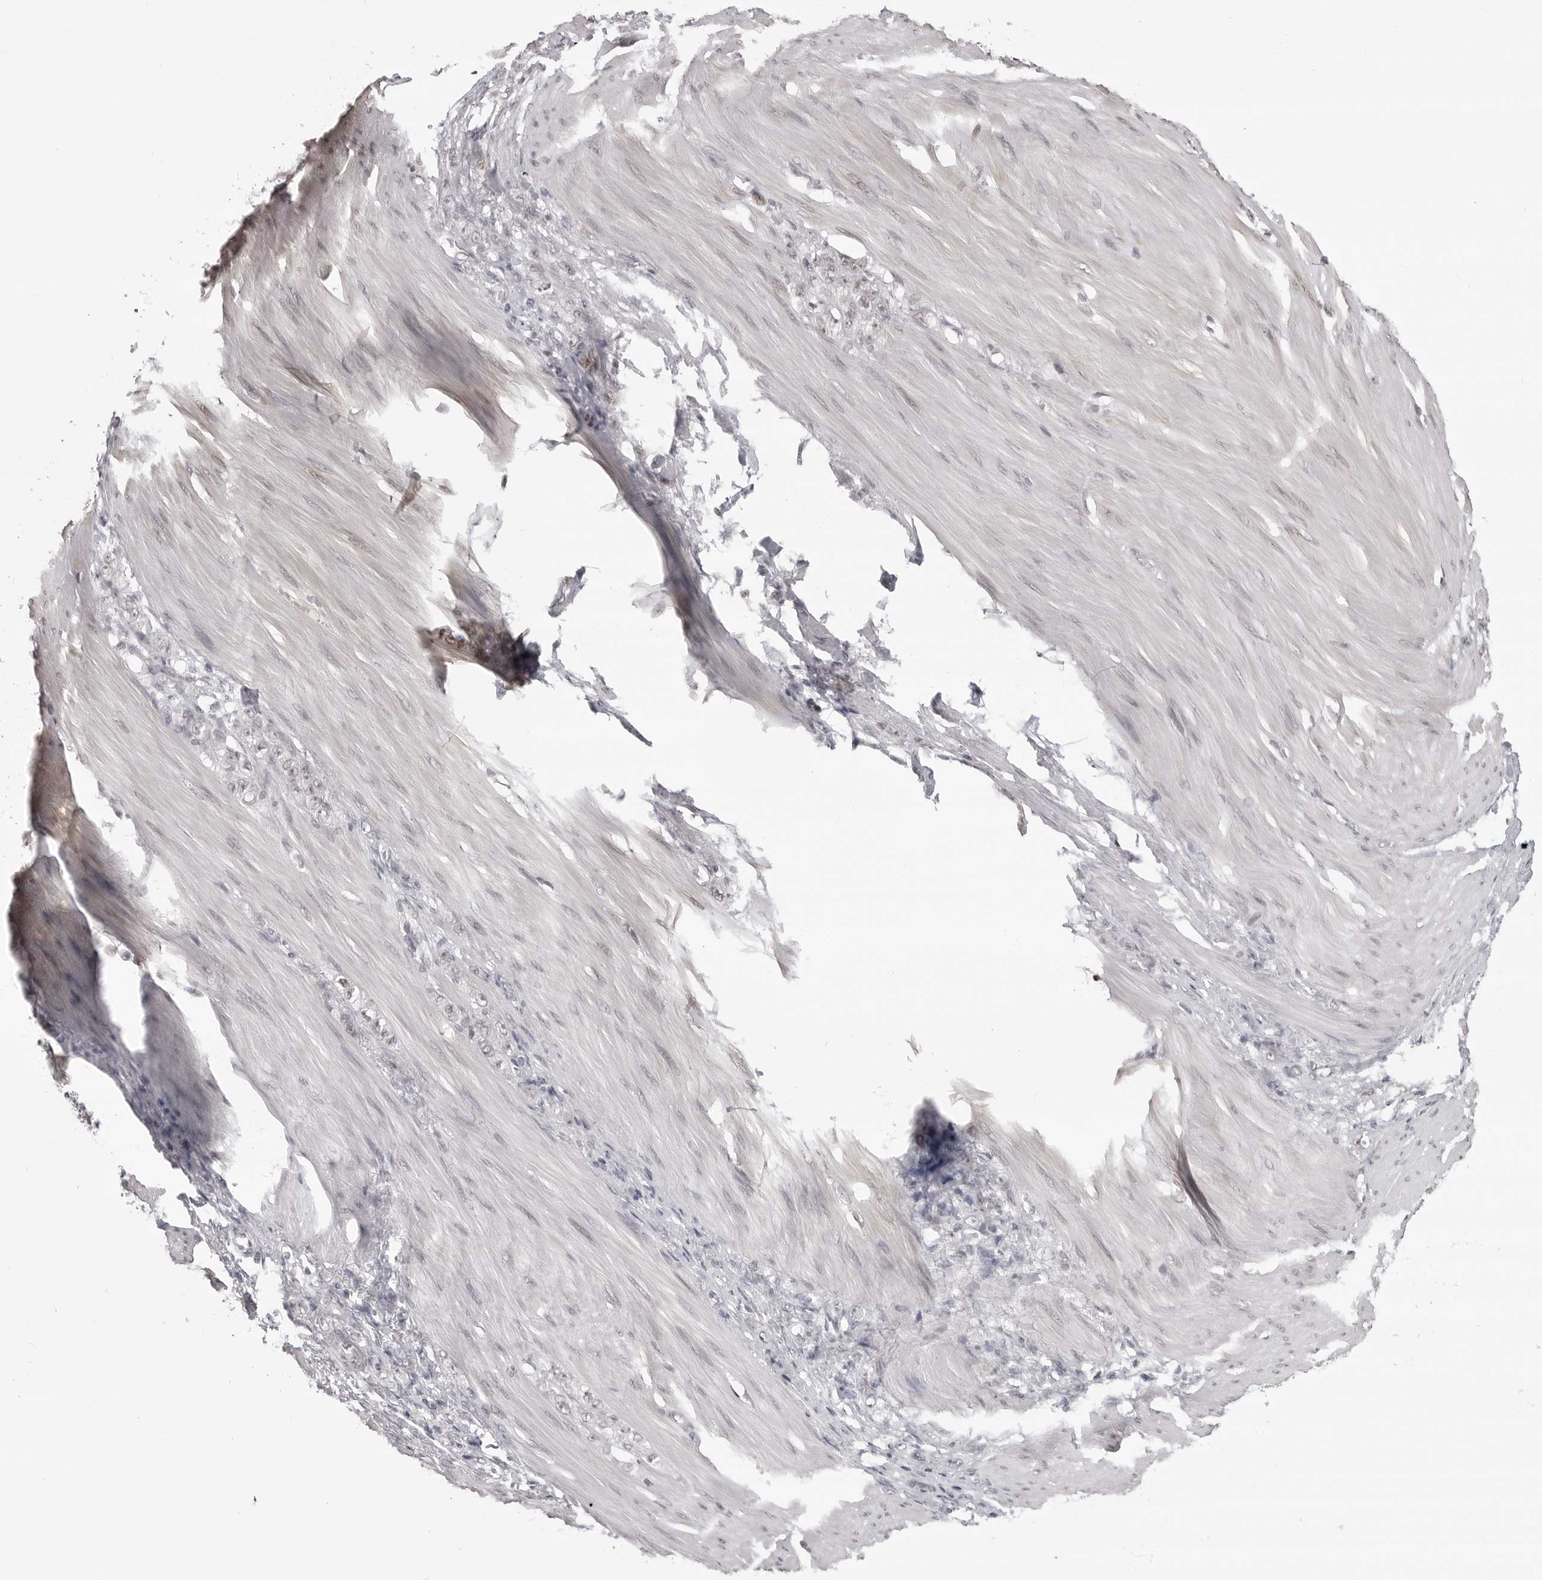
{"staining": {"intensity": "negative", "quantity": "none", "location": "none"}, "tissue": "stomach cancer", "cell_type": "Tumor cells", "image_type": "cancer", "snomed": [{"axis": "morphology", "description": "Normal tissue, NOS"}, {"axis": "morphology", "description": "Adenocarcinoma, NOS"}, {"axis": "topography", "description": "Stomach"}], "caption": "DAB immunohistochemical staining of stomach adenocarcinoma demonstrates no significant positivity in tumor cells.", "gene": "PHF3", "patient": {"sex": "male", "age": 82}}